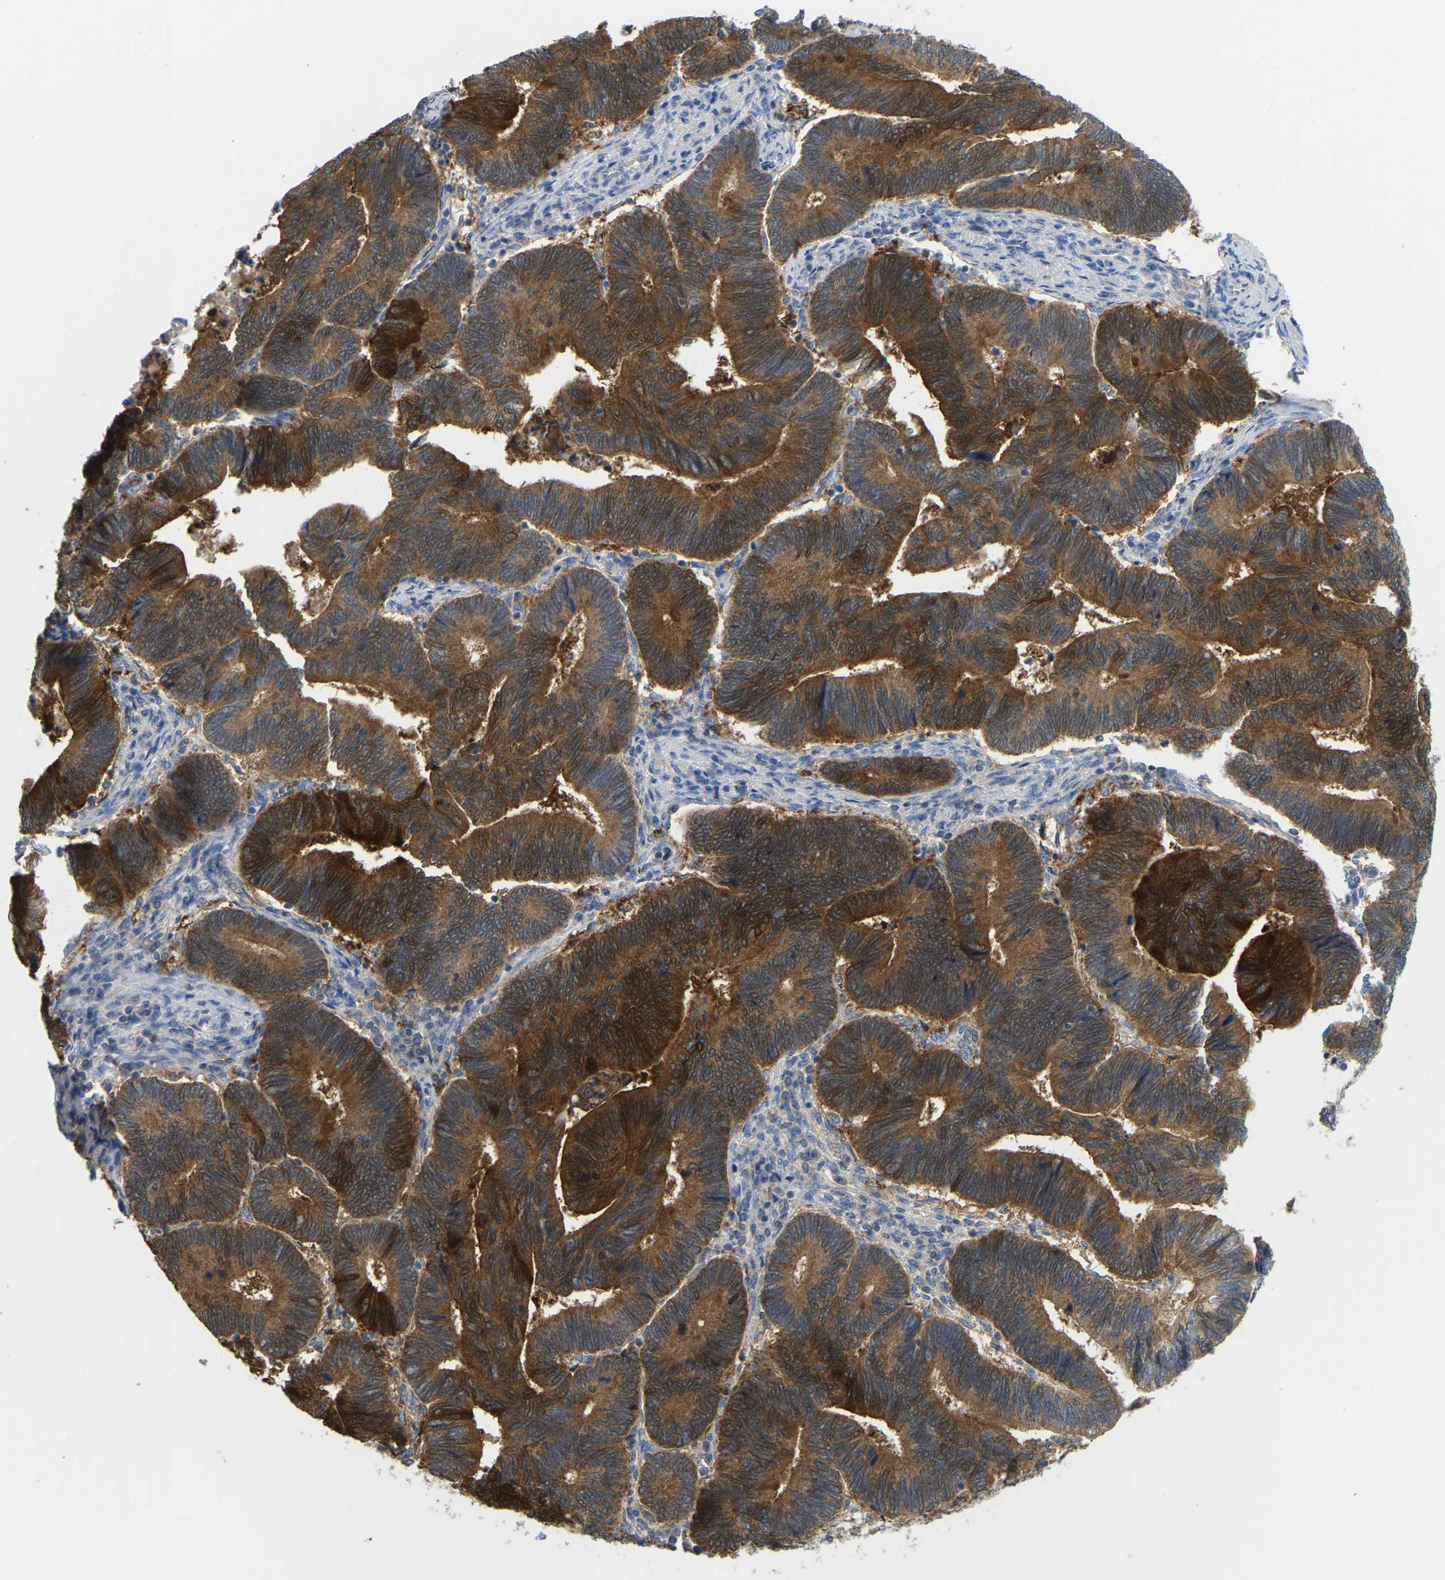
{"staining": {"intensity": "strong", "quantity": ">75%", "location": "cytoplasmic/membranous"}, "tissue": "pancreatic cancer", "cell_type": "Tumor cells", "image_type": "cancer", "snomed": [{"axis": "morphology", "description": "Adenocarcinoma, NOS"}, {"axis": "topography", "description": "Pancreas"}], "caption": "Tumor cells show high levels of strong cytoplasmic/membranous expression in about >75% of cells in human pancreatic cancer.", "gene": "SERPINB5", "patient": {"sex": "female", "age": 70}}